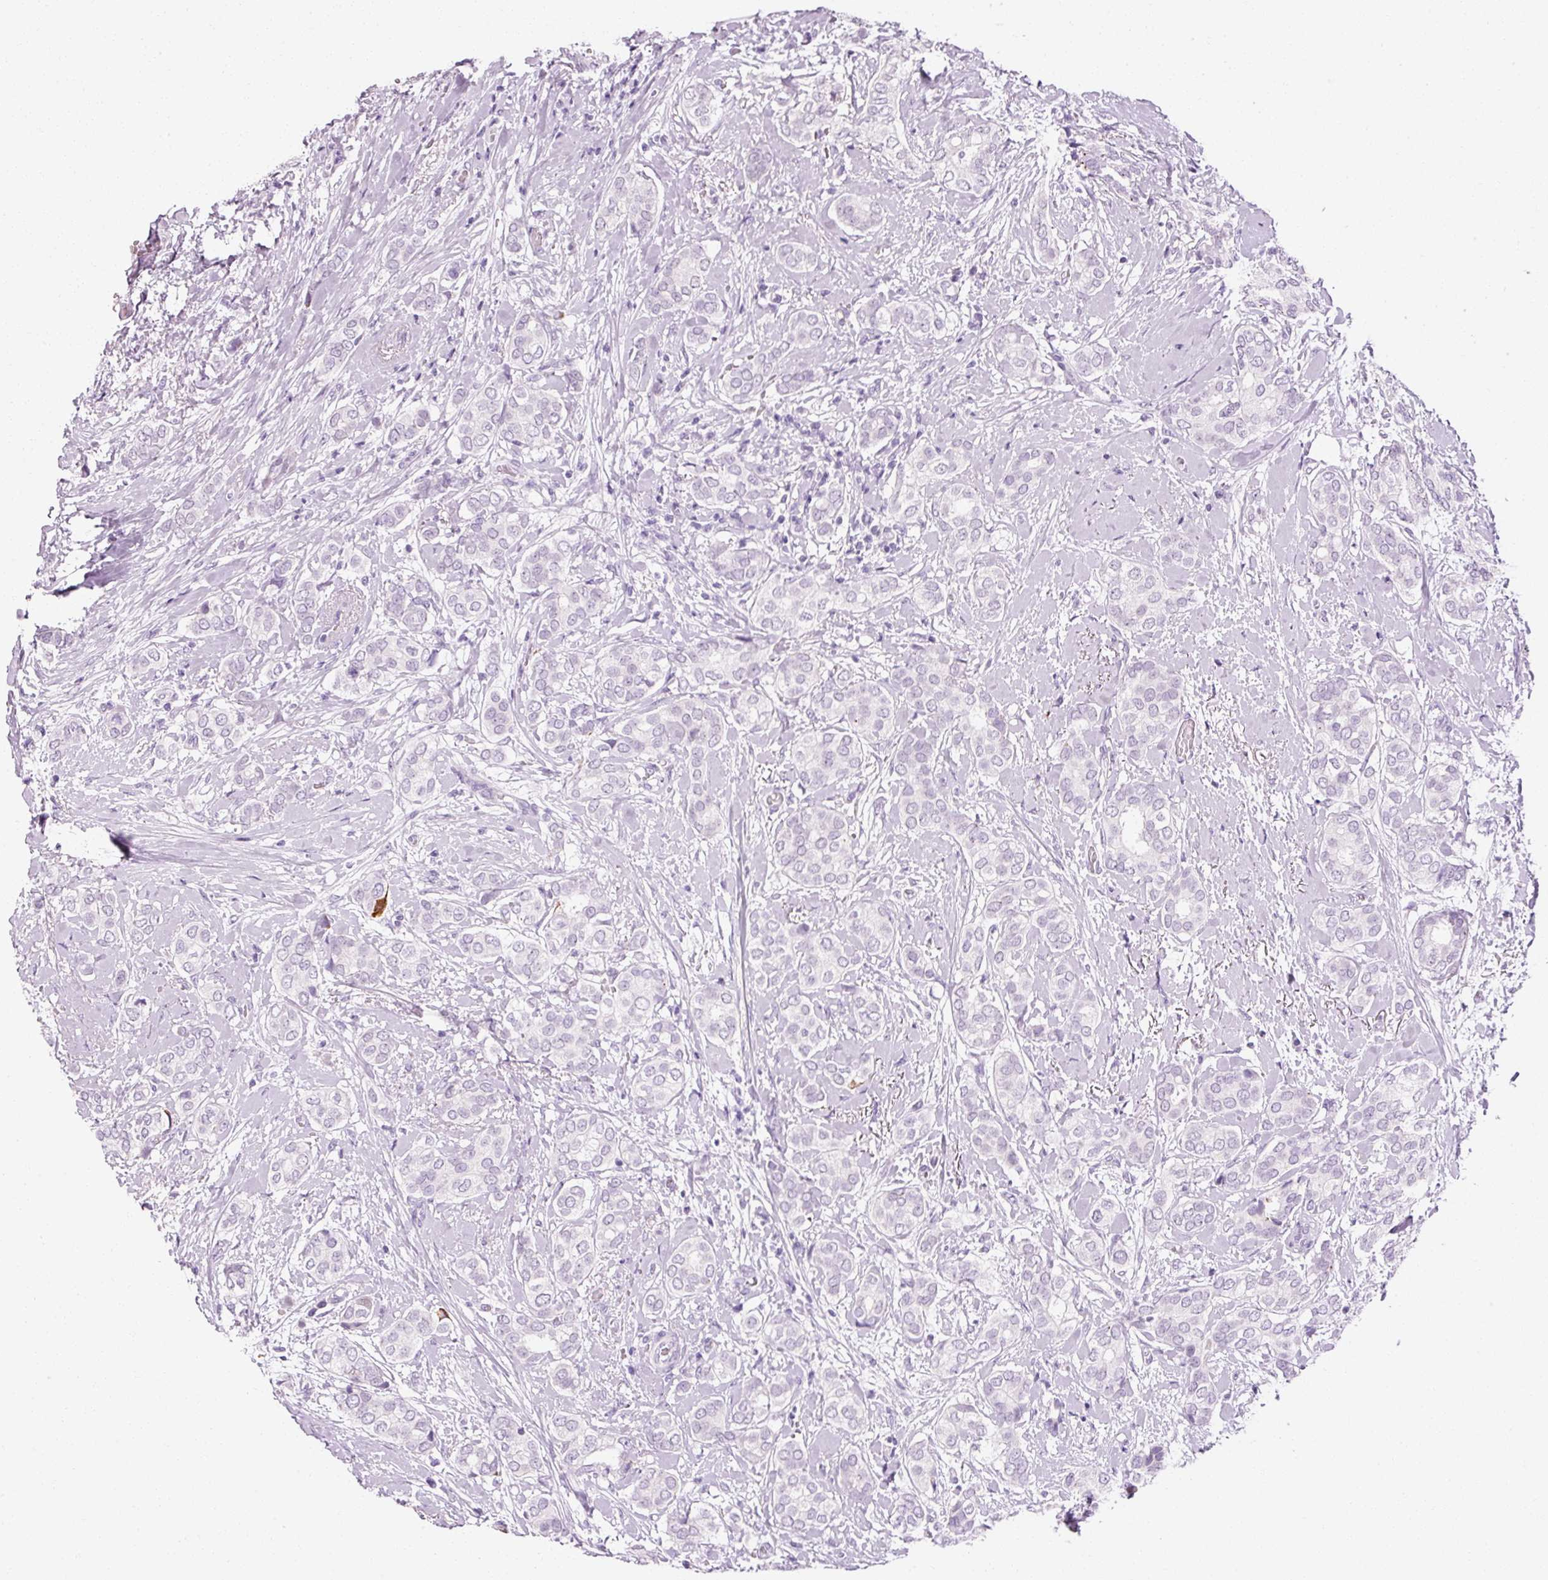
{"staining": {"intensity": "negative", "quantity": "none", "location": "none"}, "tissue": "breast cancer", "cell_type": "Tumor cells", "image_type": "cancer", "snomed": [{"axis": "morphology", "description": "Duct carcinoma"}, {"axis": "topography", "description": "Breast"}], "caption": "IHC micrograph of neoplastic tissue: breast invasive ductal carcinoma stained with DAB (3,3'-diaminobenzidine) demonstrates no significant protein expression in tumor cells.", "gene": "ANKRD20A1", "patient": {"sex": "female", "age": 73}}